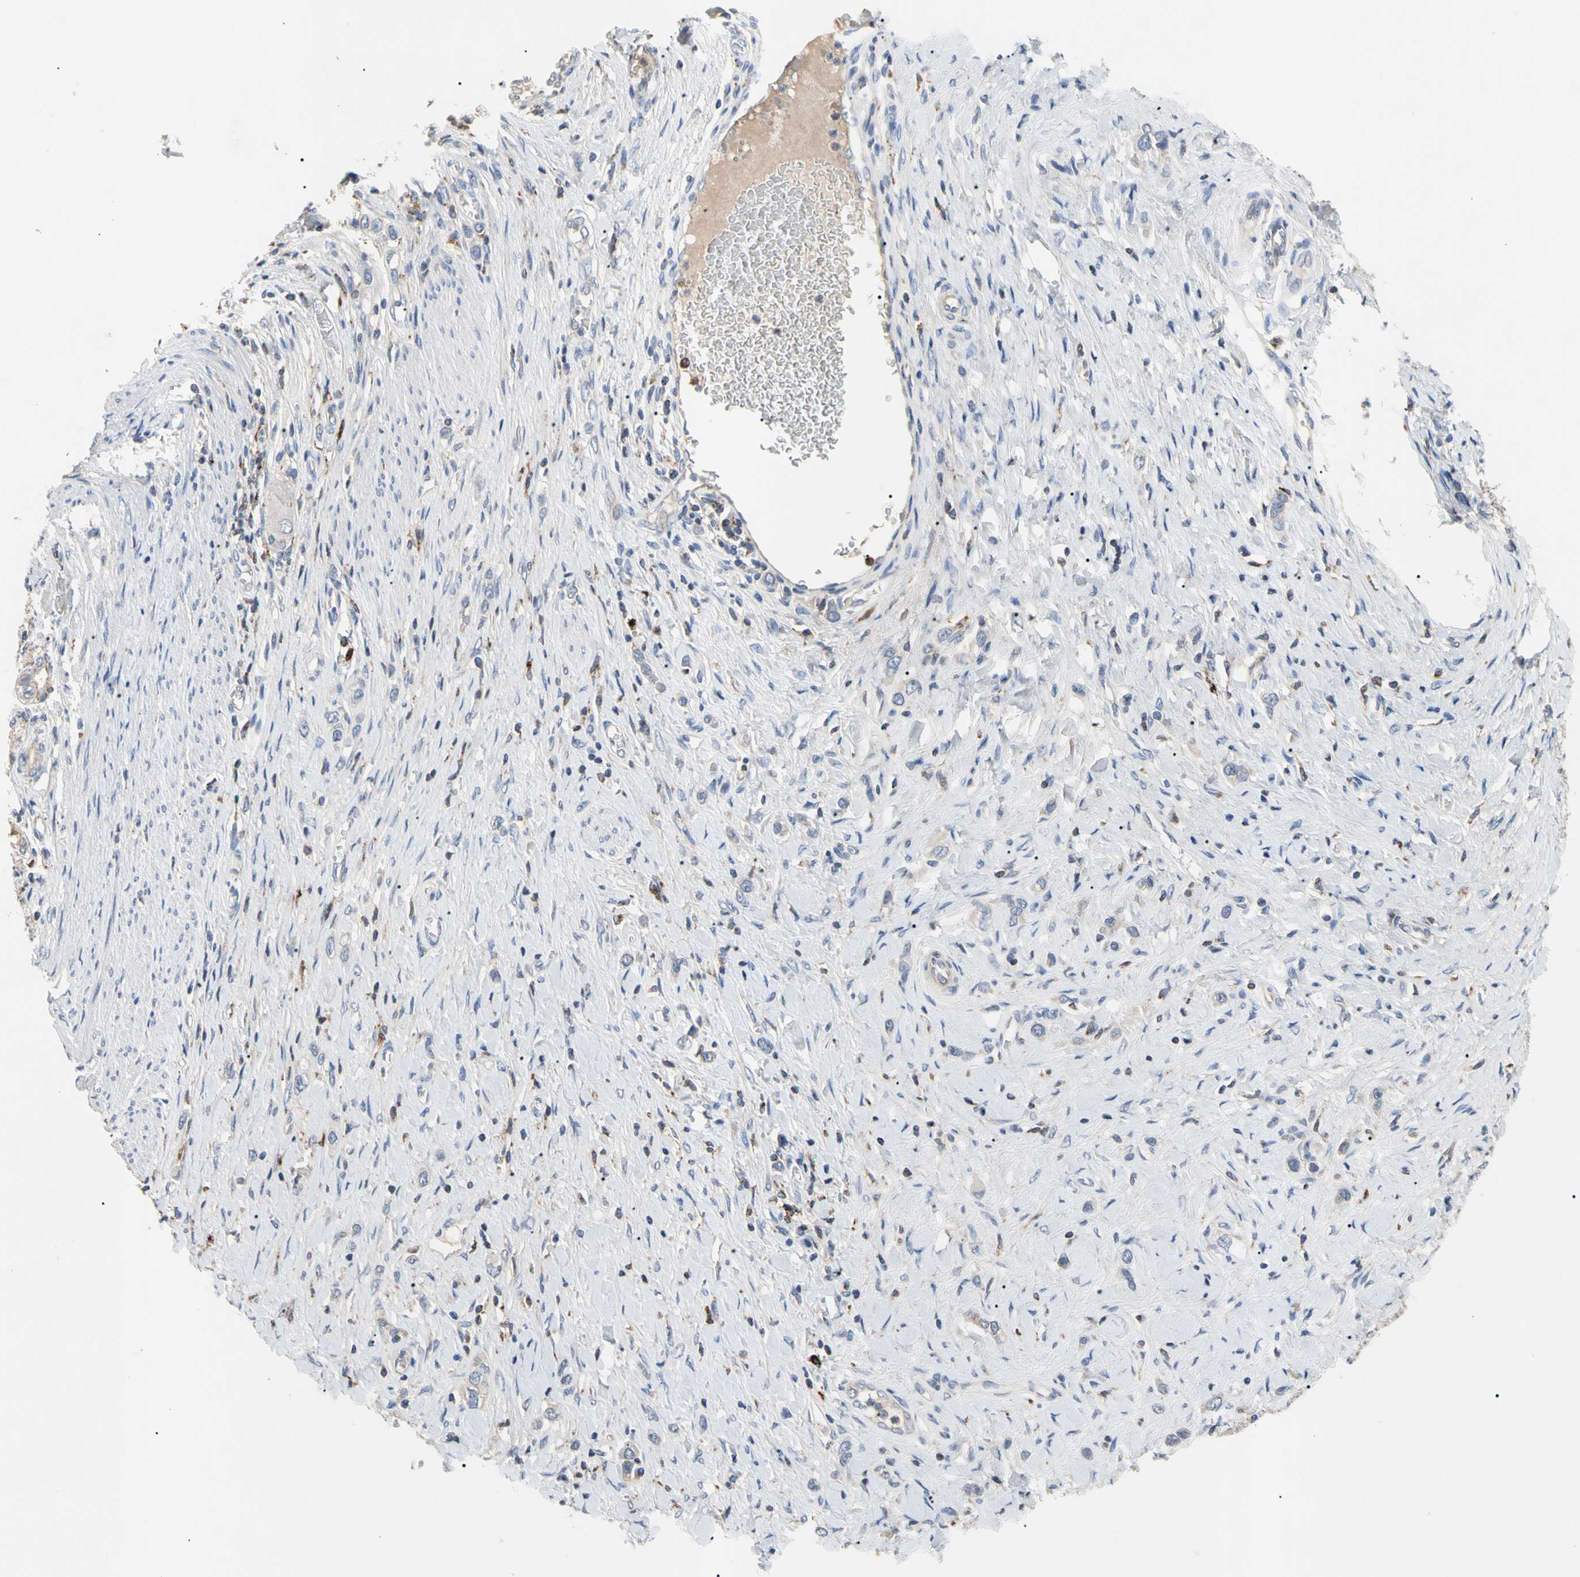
{"staining": {"intensity": "weak", "quantity": "<25%", "location": "cytoplasmic/membranous"}, "tissue": "stomach cancer", "cell_type": "Tumor cells", "image_type": "cancer", "snomed": [{"axis": "morphology", "description": "Normal tissue, NOS"}, {"axis": "morphology", "description": "Adenocarcinoma, NOS"}, {"axis": "topography", "description": "Stomach, upper"}, {"axis": "topography", "description": "Stomach"}], "caption": "Photomicrograph shows no protein expression in tumor cells of stomach cancer (adenocarcinoma) tissue.", "gene": "ADA2", "patient": {"sex": "female", "age": 65}}